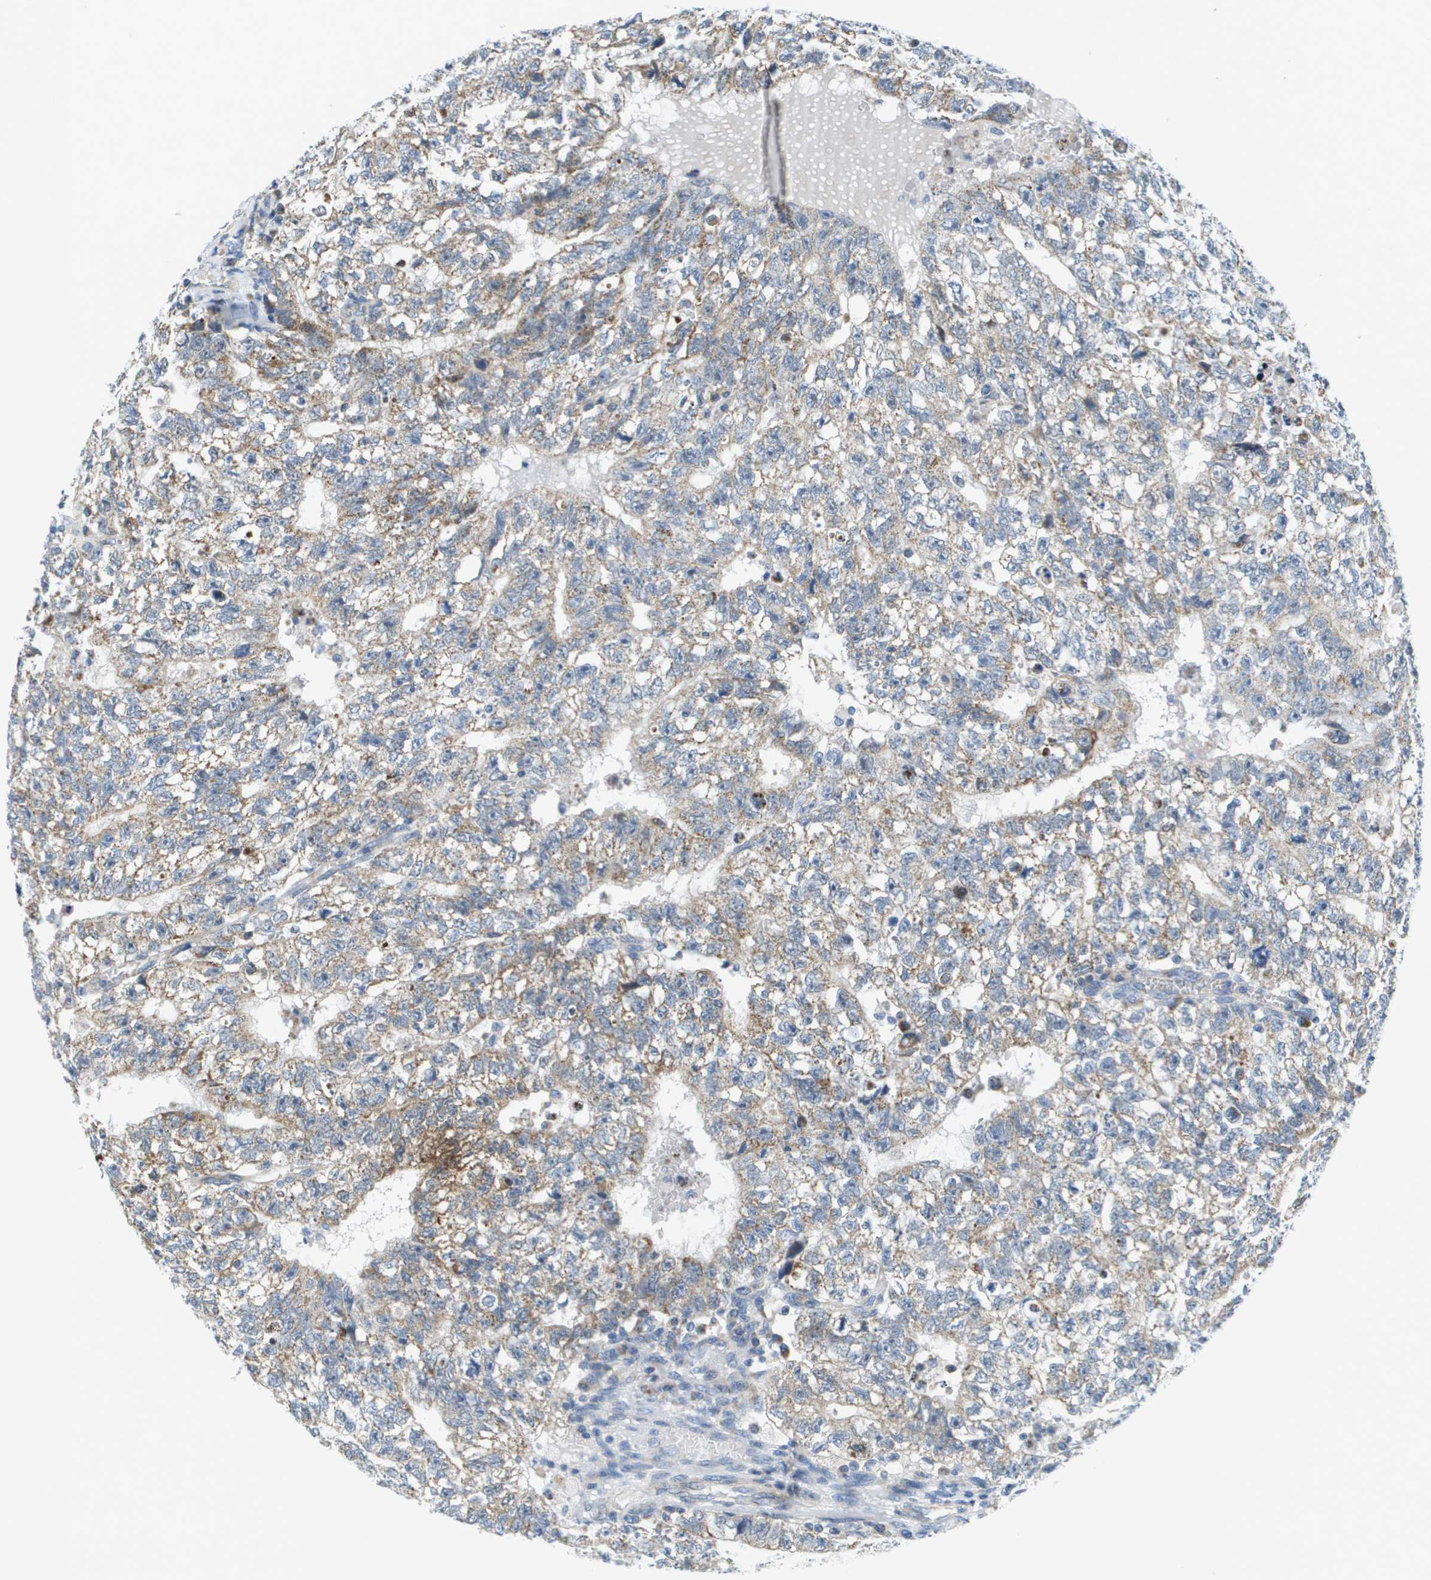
{"staining": {"intensity": "weak", "quantity": "25%-75%", "location": "cytoplasmic/membranous"}, "tissue": "testis cancer", "cell_type": "Tumor cells", "image_type": "cancer", "snomed": [{"axis": "morphology", "description": "Seminoma, NOS"}, {"axis": "morphology", "description": "Carcinoma, Embryonal, NOS"}, {"axis": "topography", "description": "Testis"}], "caption": "Tumor cells show low levels of weak cytoplasmic/membranous expression in approximately 25%-75% of cells in testis seminoma. (Brightfield microscopy of DAB IHC at high magnification).", "gene": "KRT23", "patient": {"sex": "male", "age": 38}}